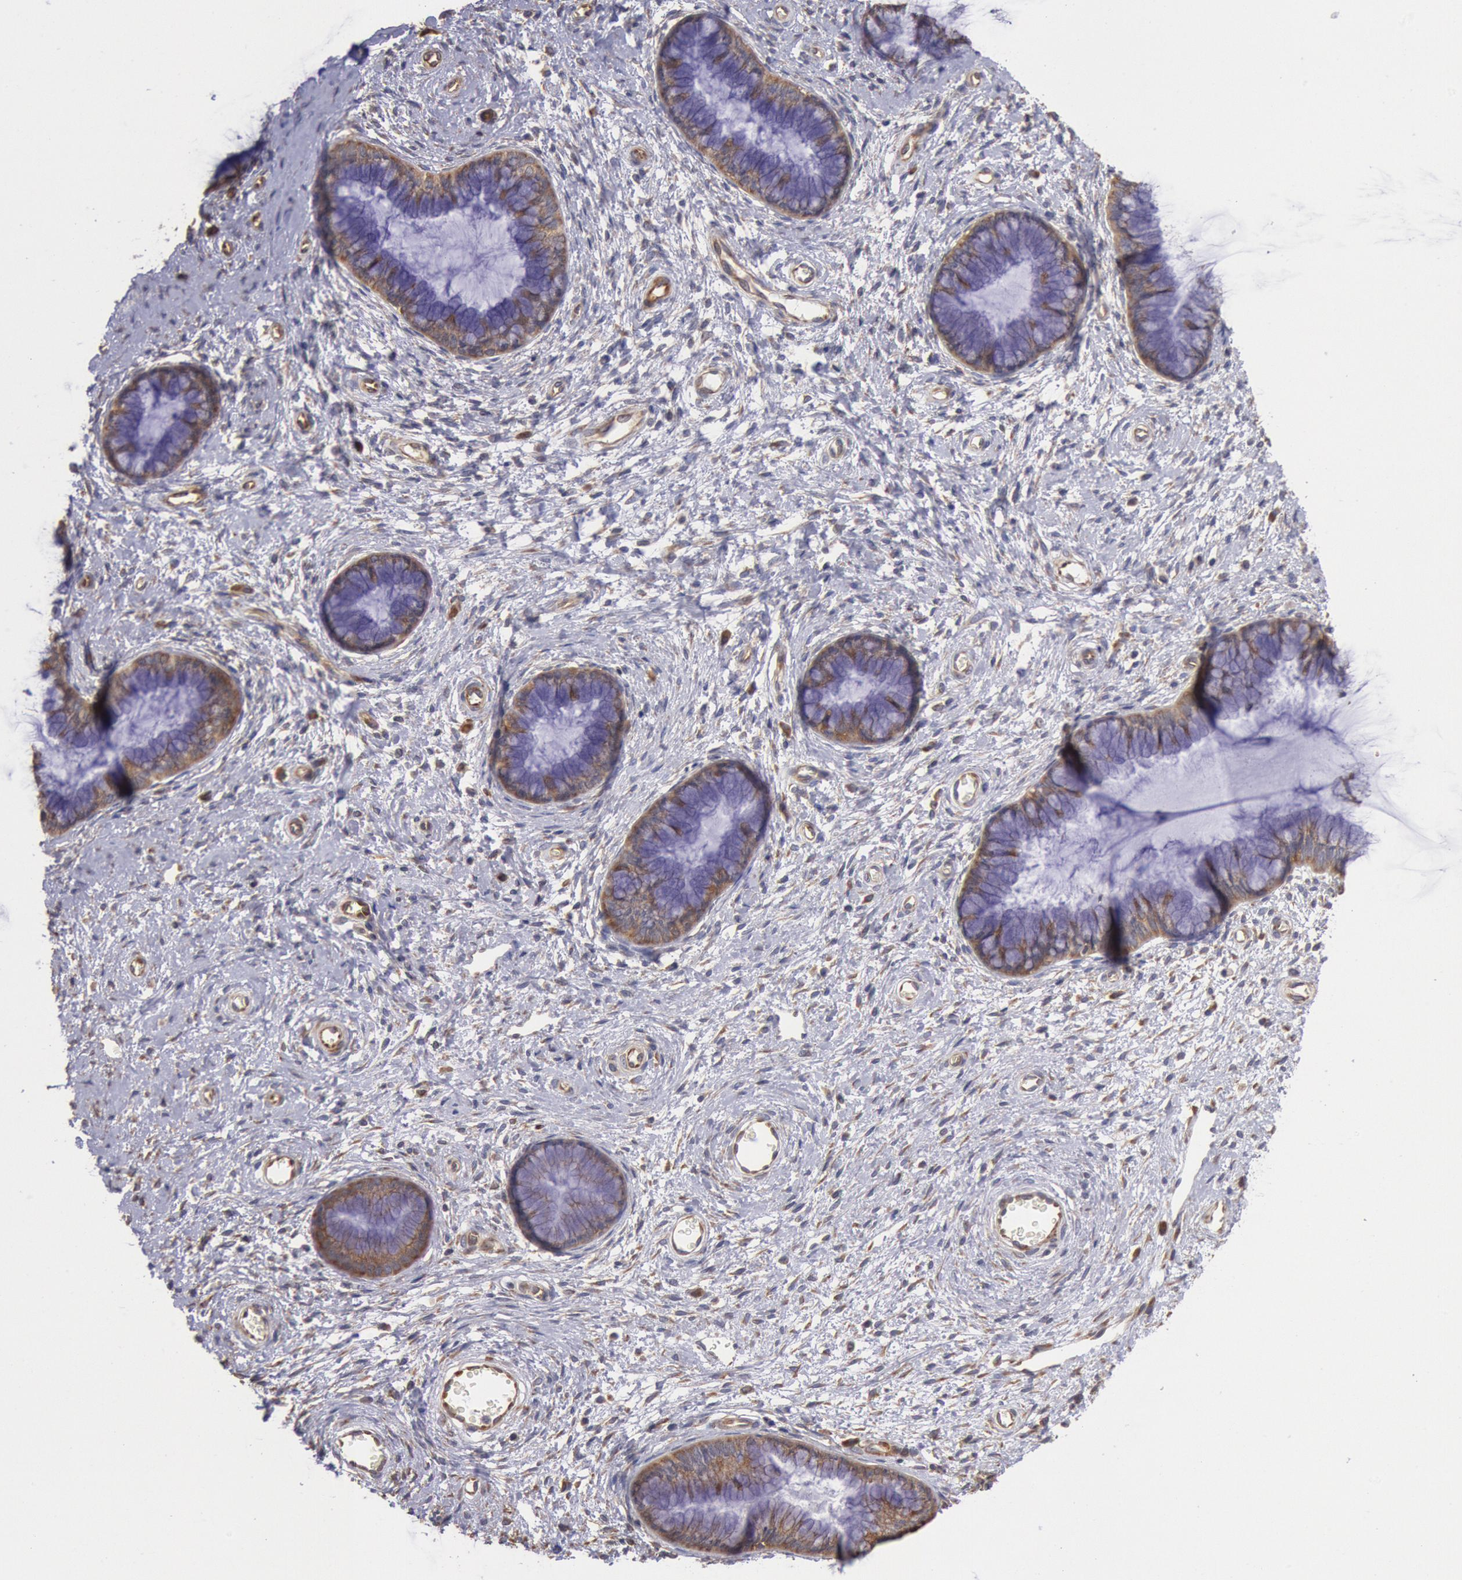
{"staining": {"intensity": "moderate", "quantity": "25%-75%", "location": "cytoplasmic/membranous"}, "tissue": "cervix", "cell_type": "Glandular cells", "image_type": "normal", "snomed": [{"axis": "morphology", "description": "Normal tissue, NOS"}, {"axis": "topography", "description": "Cervix"}], "caption": "Protein staining of normal cervix reveals moderate cytoplasmic/membranous positivity in approximately 25%-75% of glandular cells.", "gene": "DRG1", "patient": {"sex": "female", "age": 27}}